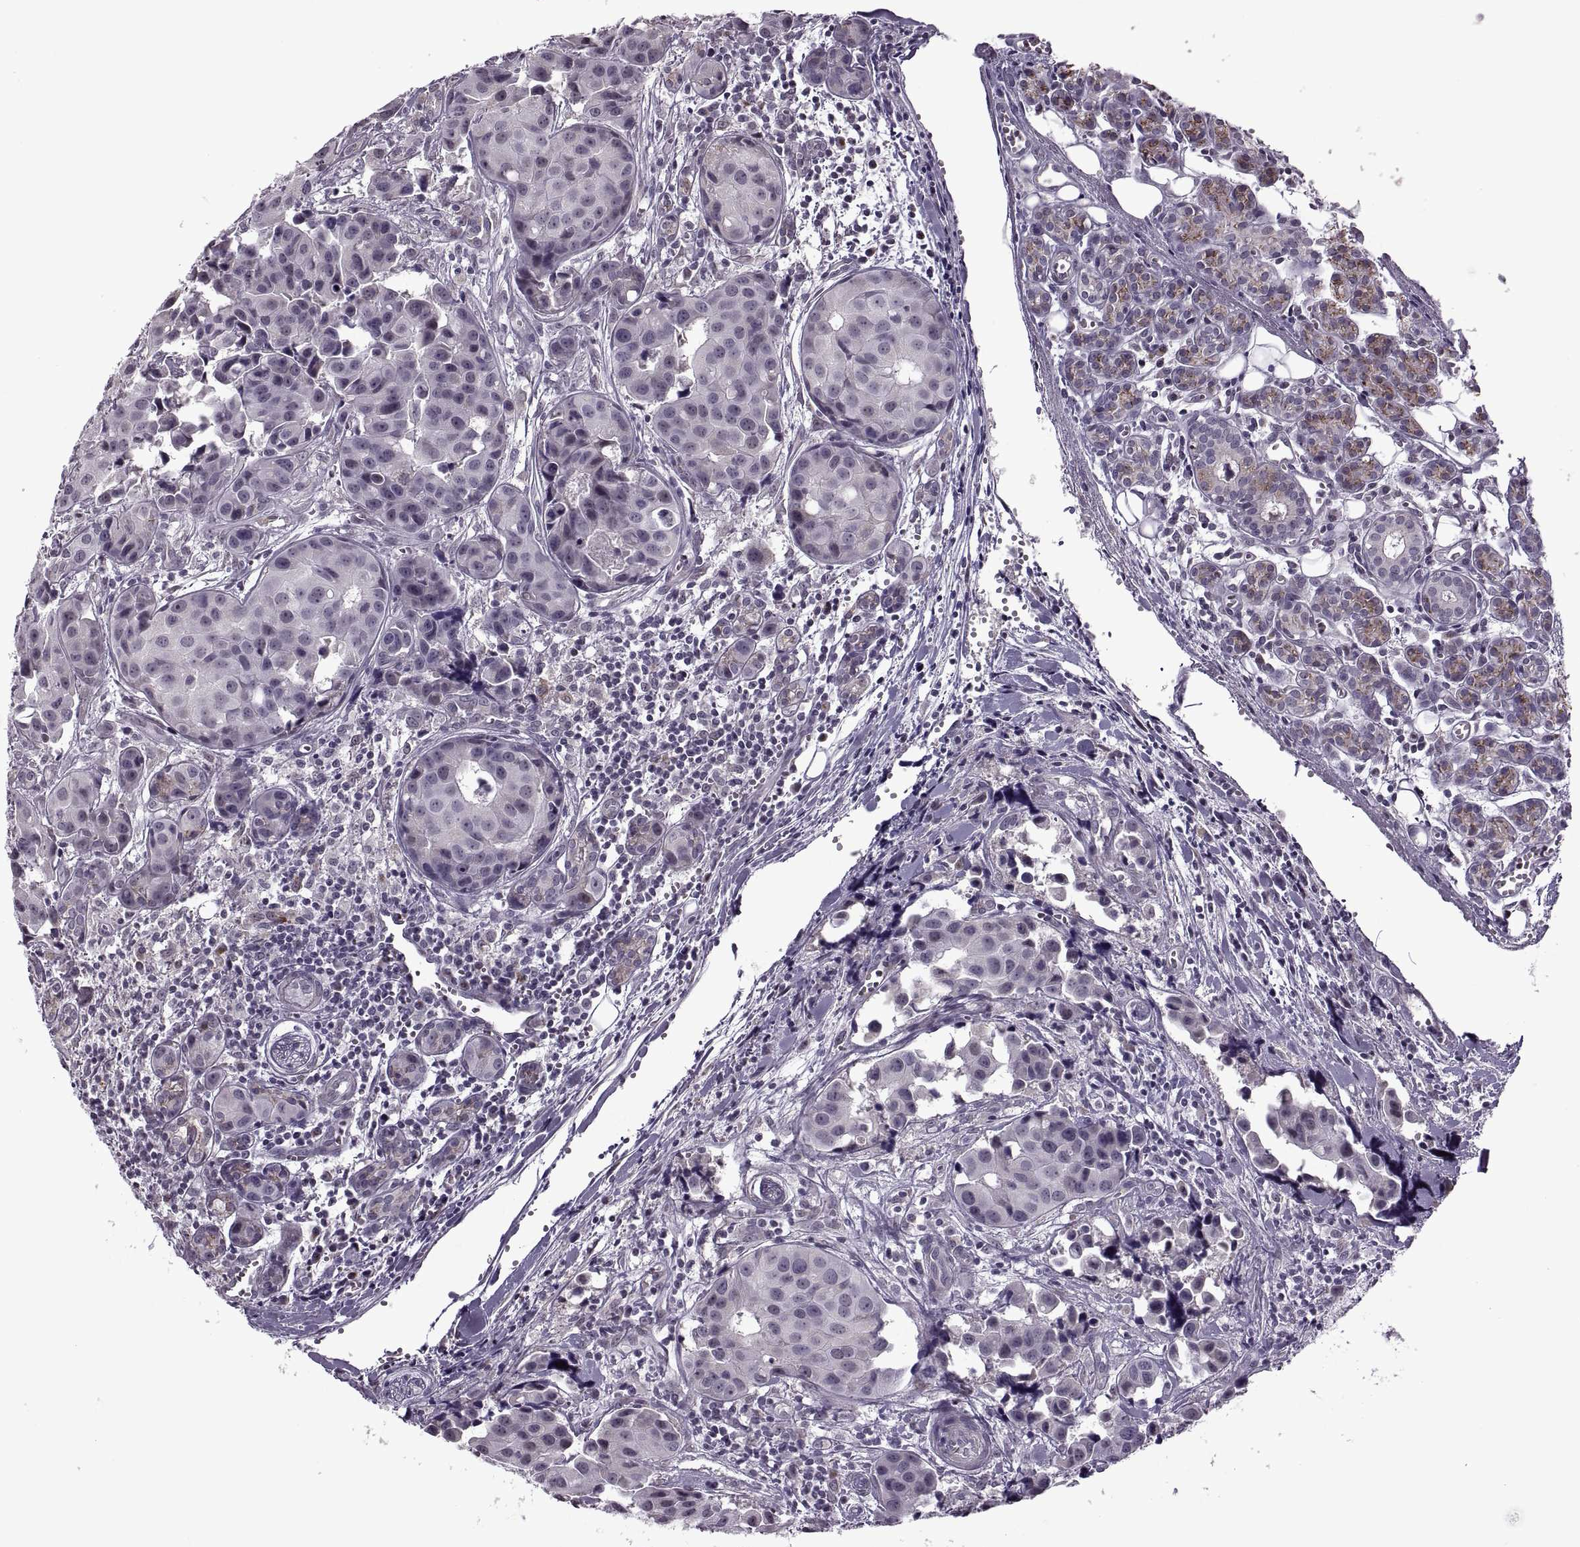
{"staining": {"intensity": "moderate", "quantity": "<25%", "location": "cytoplasmic/membranous"}, "tissue": "head and neck cancer", "cell_type": "Tumor cells", "image_type": "cancer", "snomed": [{"axis": "morphology", "description": "Adenocarcinoma, NOS"}, {"axis": "topography", "description": "Head-Neck"}], "caption": "Immunohistochemistry micrograph of neoplastic tissue: human head and neck adenocarcinoma stained using IHC demonstrates low levels of moderate protein expression localized specifically in the cytoplasmic/membranous of tumor cells, appearing as a cytoplasmic/membranous brown color.", "gene": "PRSS37", "patient": {"sex": "male", "age": 76}}